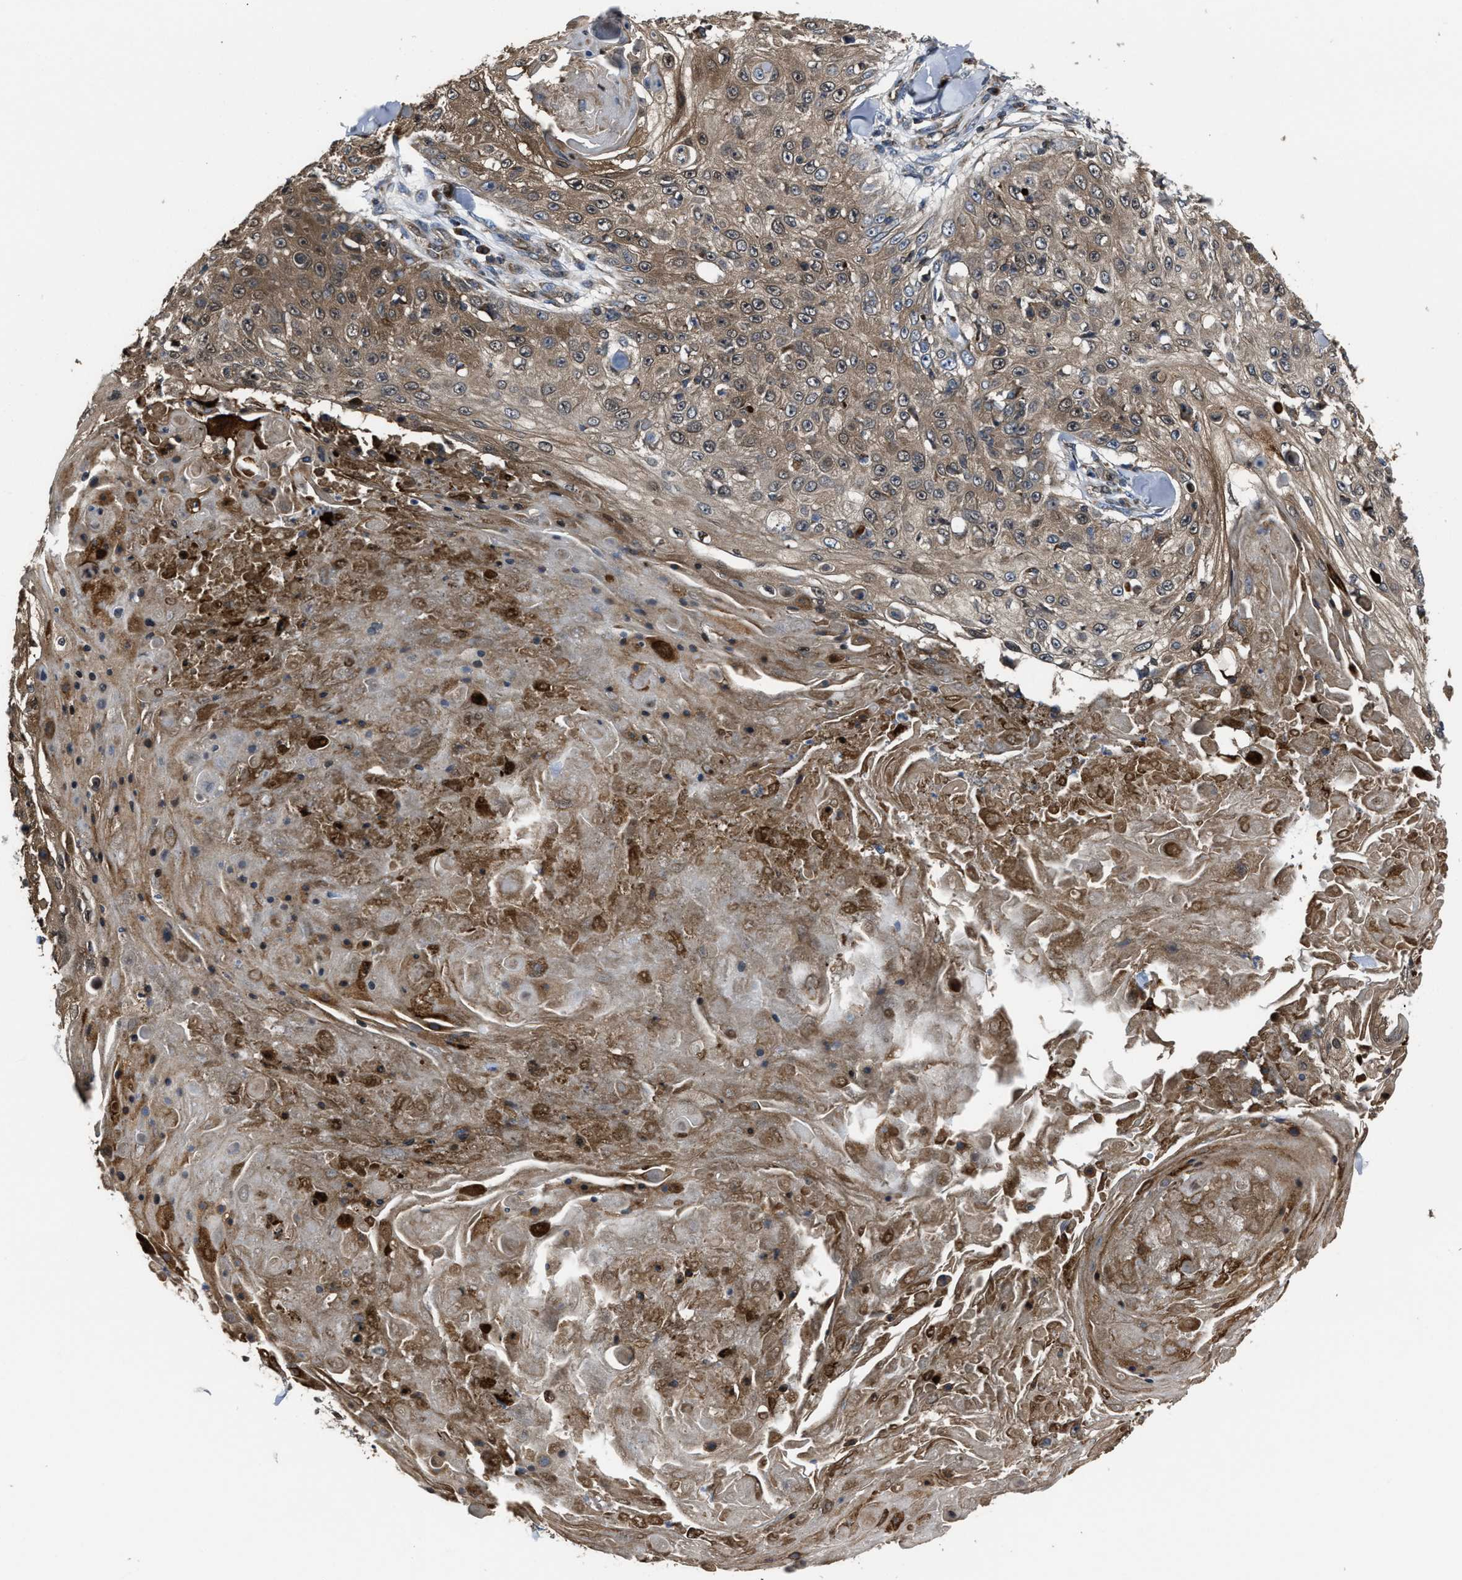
{"staining": {"intensity": "moderate", "quantity": ">75%", "location": "cytoplasmic/membranous"}, "tissue": "skin cancer", "cell_type": "Tumor cells", "image_type": "cancer", "snomed": [{"axis": "morphology", "description": "Squamous cell carcinoma, NOS"}, {"axis": "topography", "description": "Skin"}], "caption": "Immunohistochemical staining of human skin cancer displays medium levels of moderate cytoplasmic/membranous protein expression in about >75% of tumor cells.", "gene": "PASK", "patient": {"sex": "male", "age": 86}}